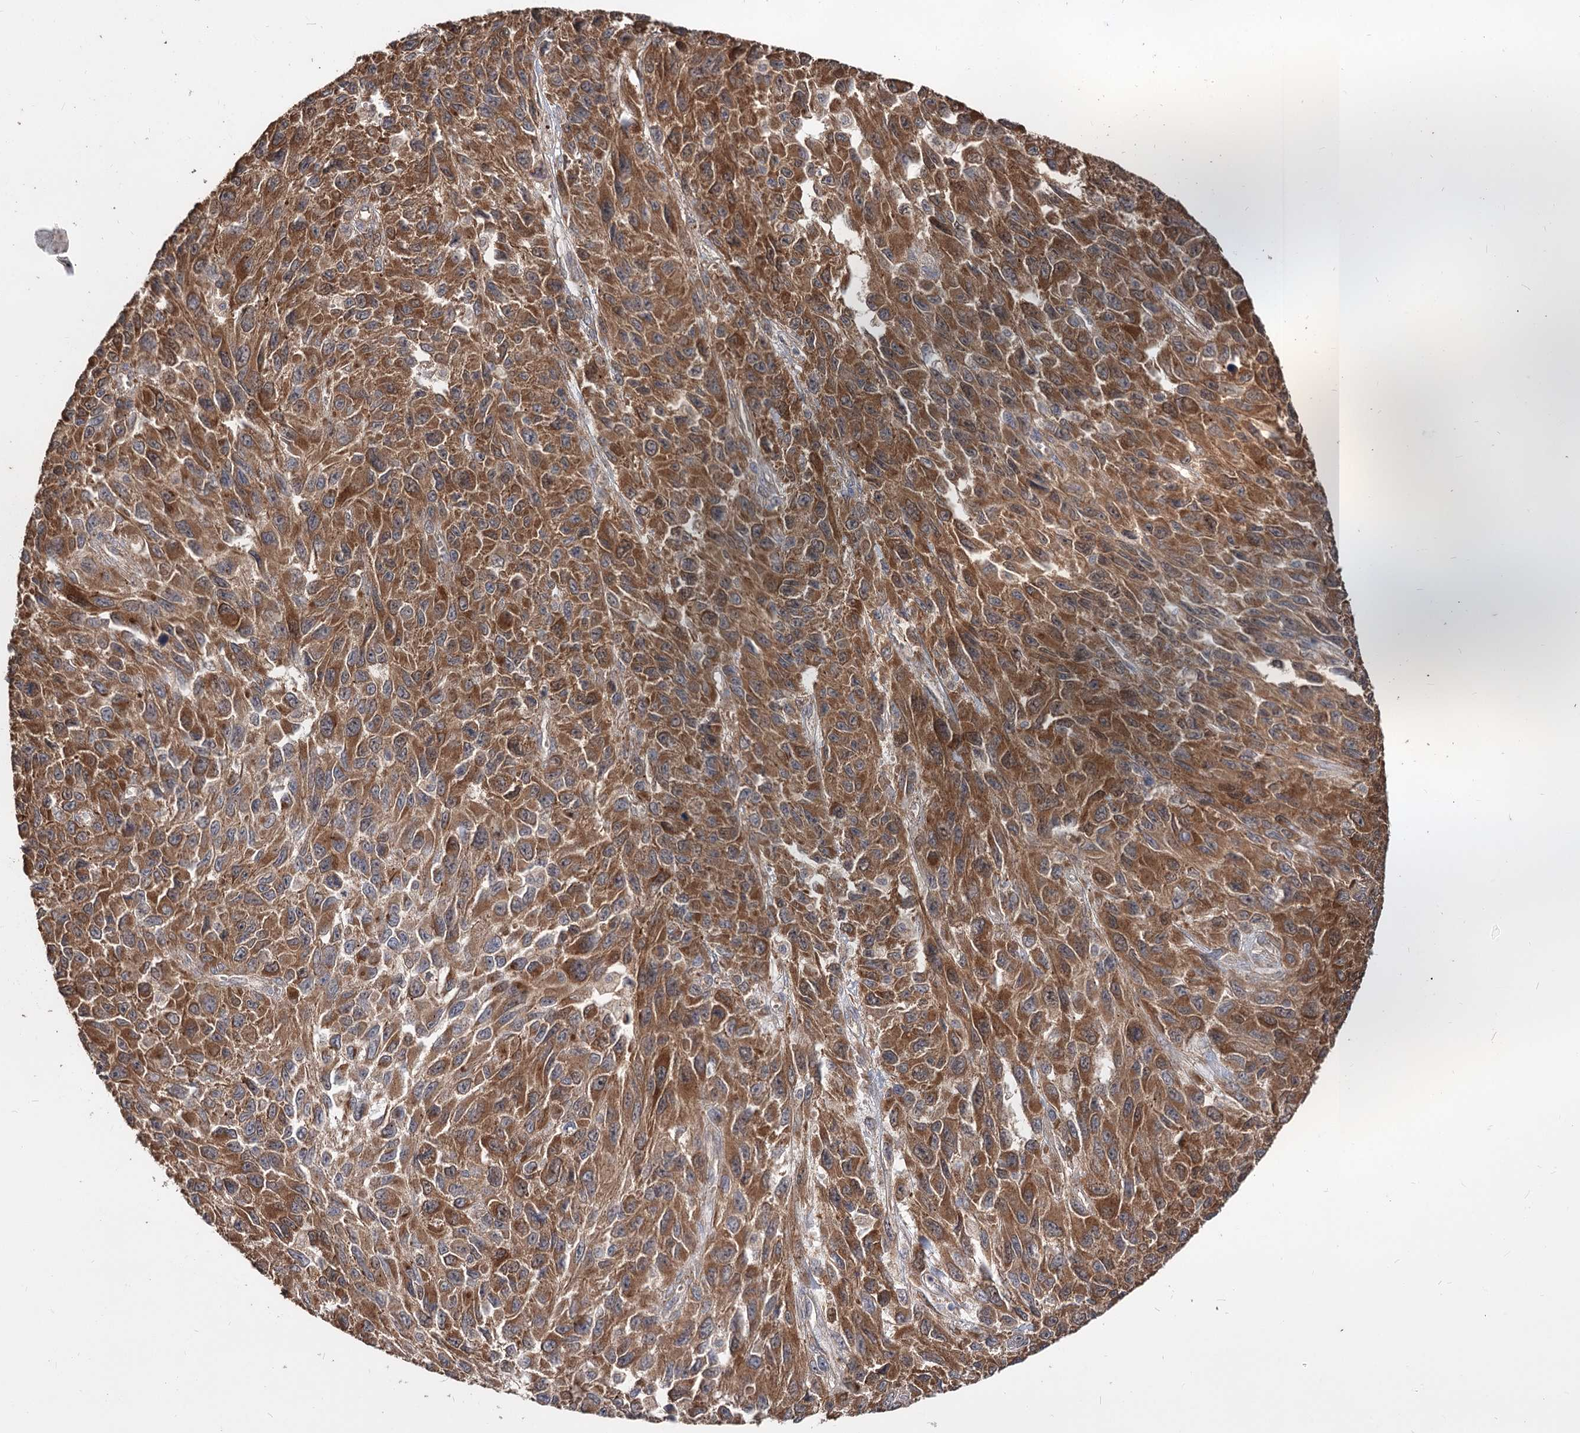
{"staining": {"intensity": "moderate", "quantity": ">75%", "location": "cytoplasmic/membranous"}, "tissue": "melanoma", "cell_type": "Tumor cells", "image_type": "cancer", "snomed": [{"axis": "morphology", "description": "Normal tissue, NOS"}, {"axis": "morphology", "description": "Malignant melanoma, NOS"}, {"axis": "topography", "description": "Skin"}], "caption": "About >75% of tumor cells in human melanoma show moderate cytoplasmic/membranous protein positivity as visualized by brown immunohistochemical staining.", "gene": "SPART", "patient": {"sex": "female", "age": 96}}